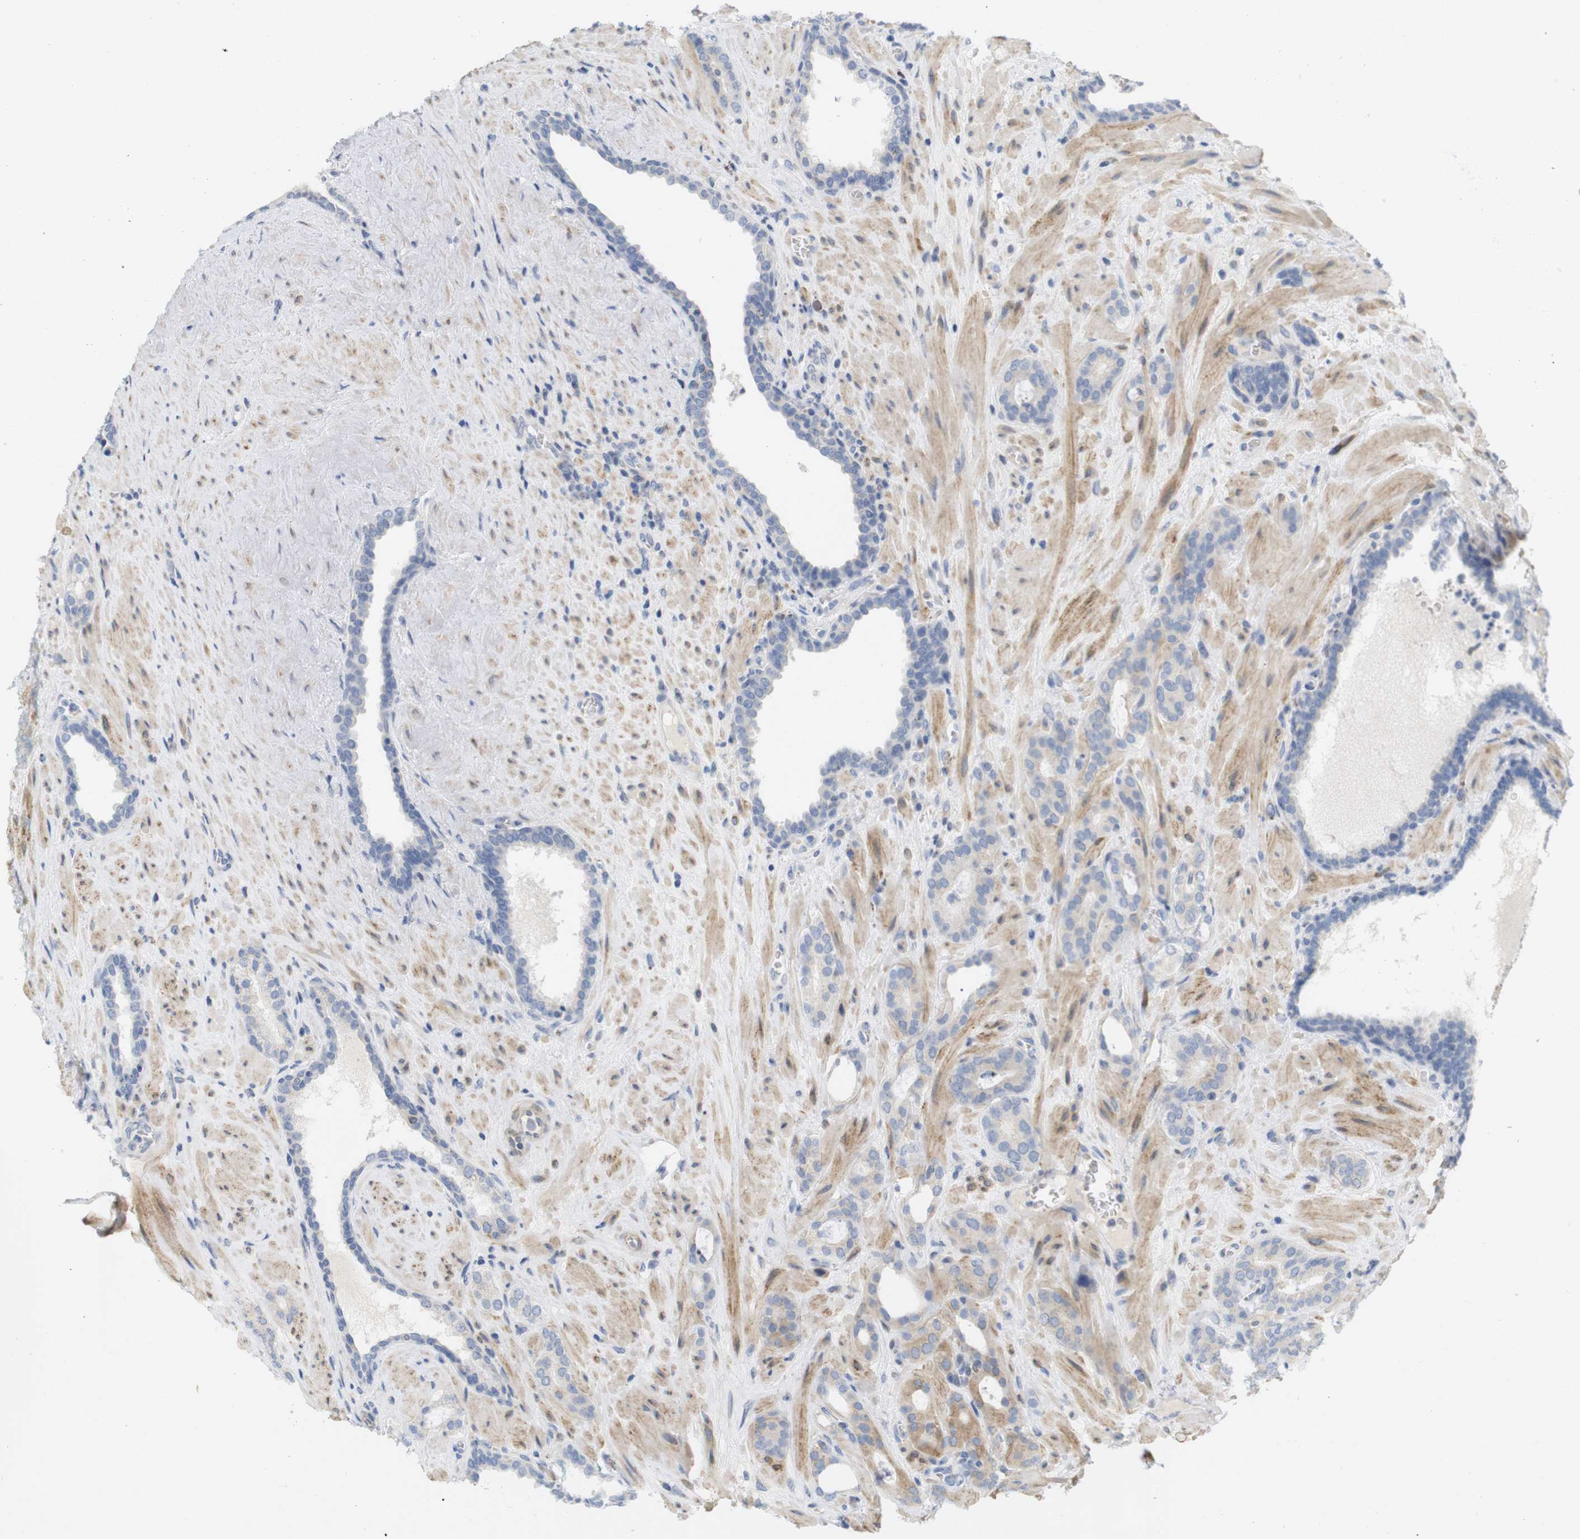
{"staining": {"intensity": "moderate", "quantity": "<25%", "location": "cytoplasmic/membranous"}, "tissue": "prostate cancer", "cell_type": "Tumor cells", "image_type": "cancer", "snomed": [{"axis": "morphology", "description": "Adenocarcinoma, Low grade"}, {"axis": "topography", "description": "Prostate"}], "caption": "Immunohistochemical staining of human prostate cancer (low-grade adenocarcinoma) reveals low levels of moderate cytoplasmic/membranous staining in about <25% of tumor cells. (brown staining indicates protein expression, while blue staining denotes nuclei).", "gene": "ITPR1", "patient": {"sex": "male", "age": 63}}